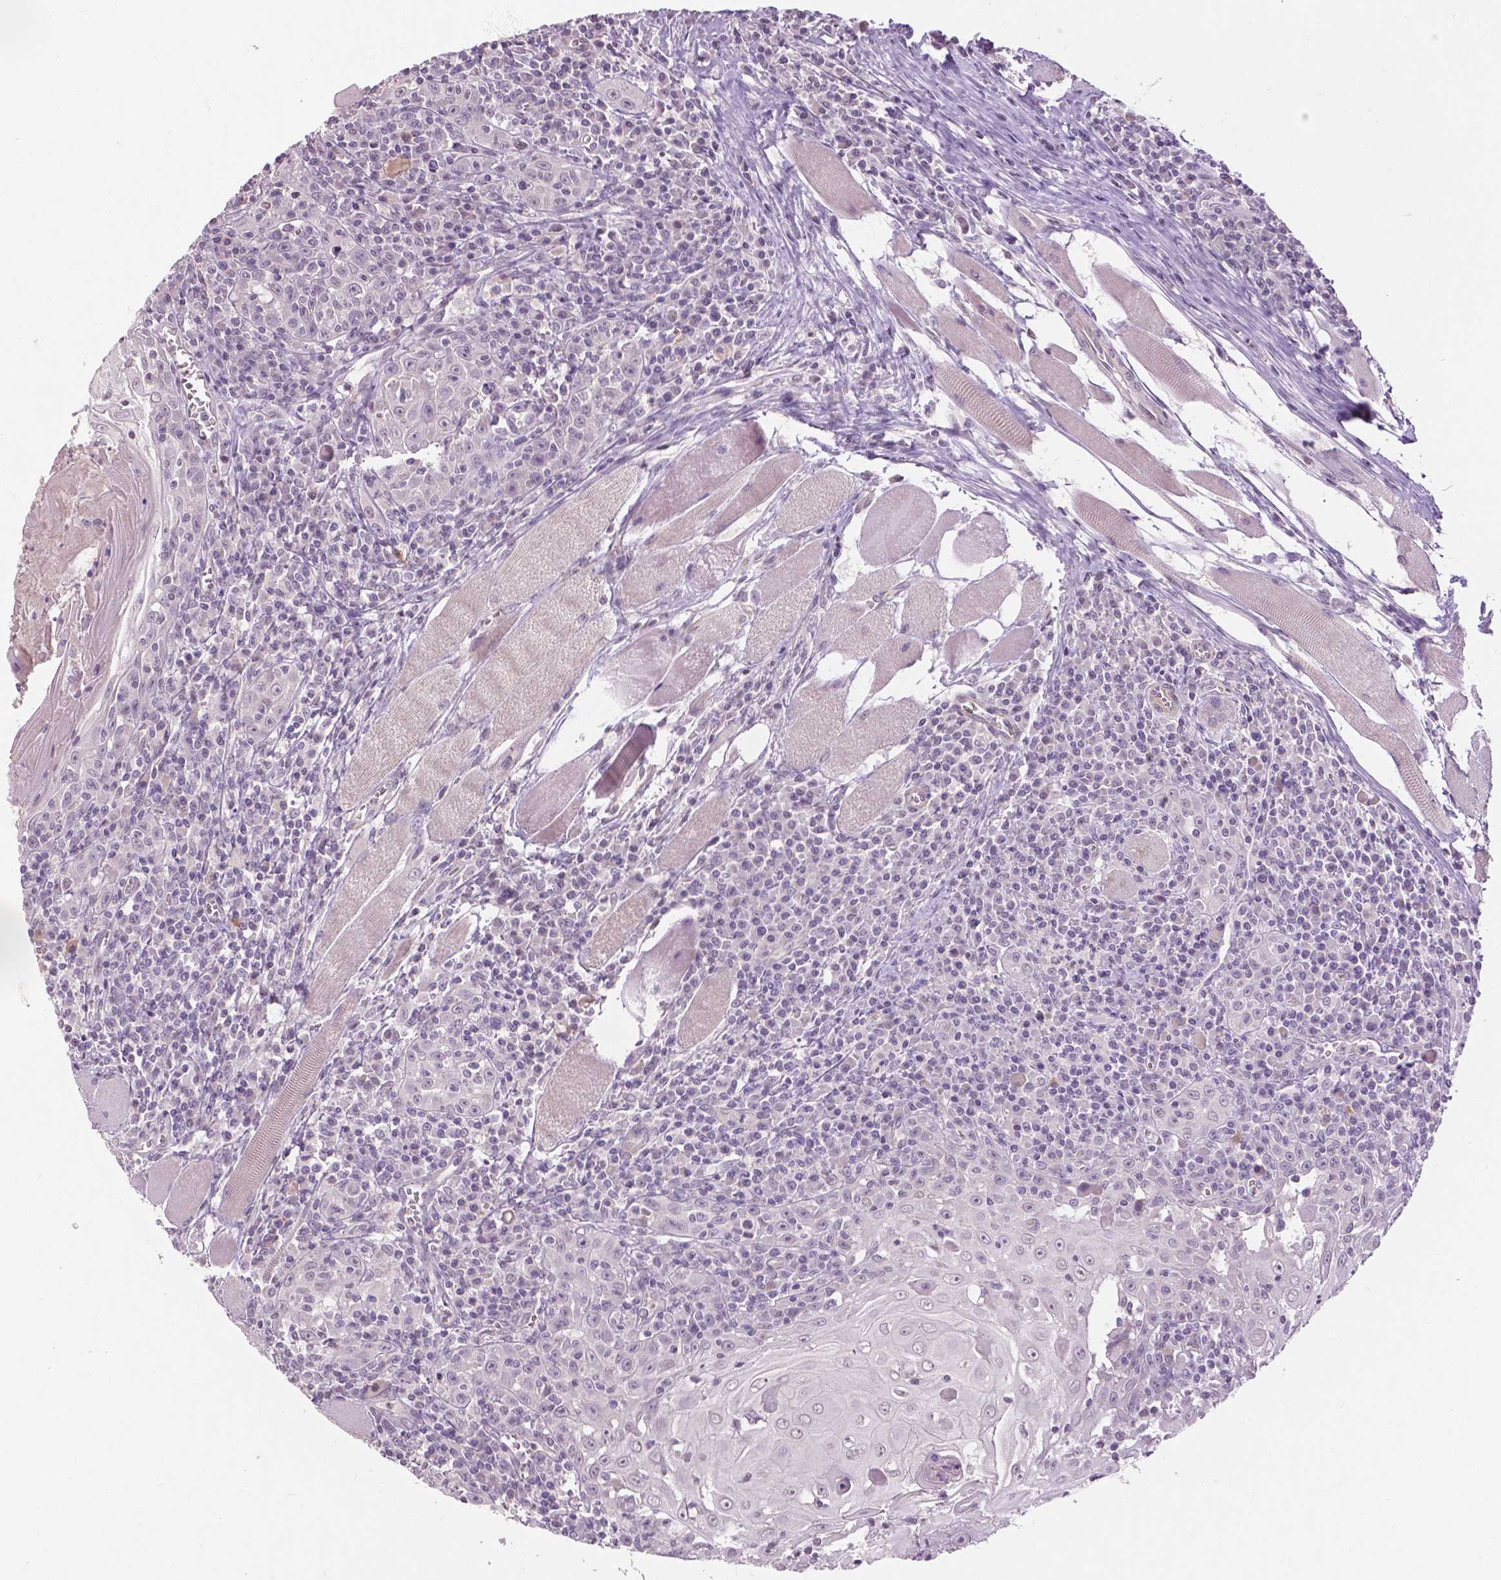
{"staining": {"intensity": "negative", "quantity": "none", "location": "none"}, "tissue": "head and neck cancer", "cell_type": "Tumor cells", "image_type": "cancer", "snomed": [{"axis": "morphology", "description": "Squamous cell carcinoma, NOS"}, {"axis": "topography", "description": "Head-Neck"}], "caption": "High magnification brightfield microscopy of head and neck cancer stained with DAB (3,3'-diaminobenzidine) (brown) and counterstained with hematoxylin (blue): tumor cells show no significant staining.", "gene": "GRIN2A", "patient": {"sex": "male", "age": 52}}